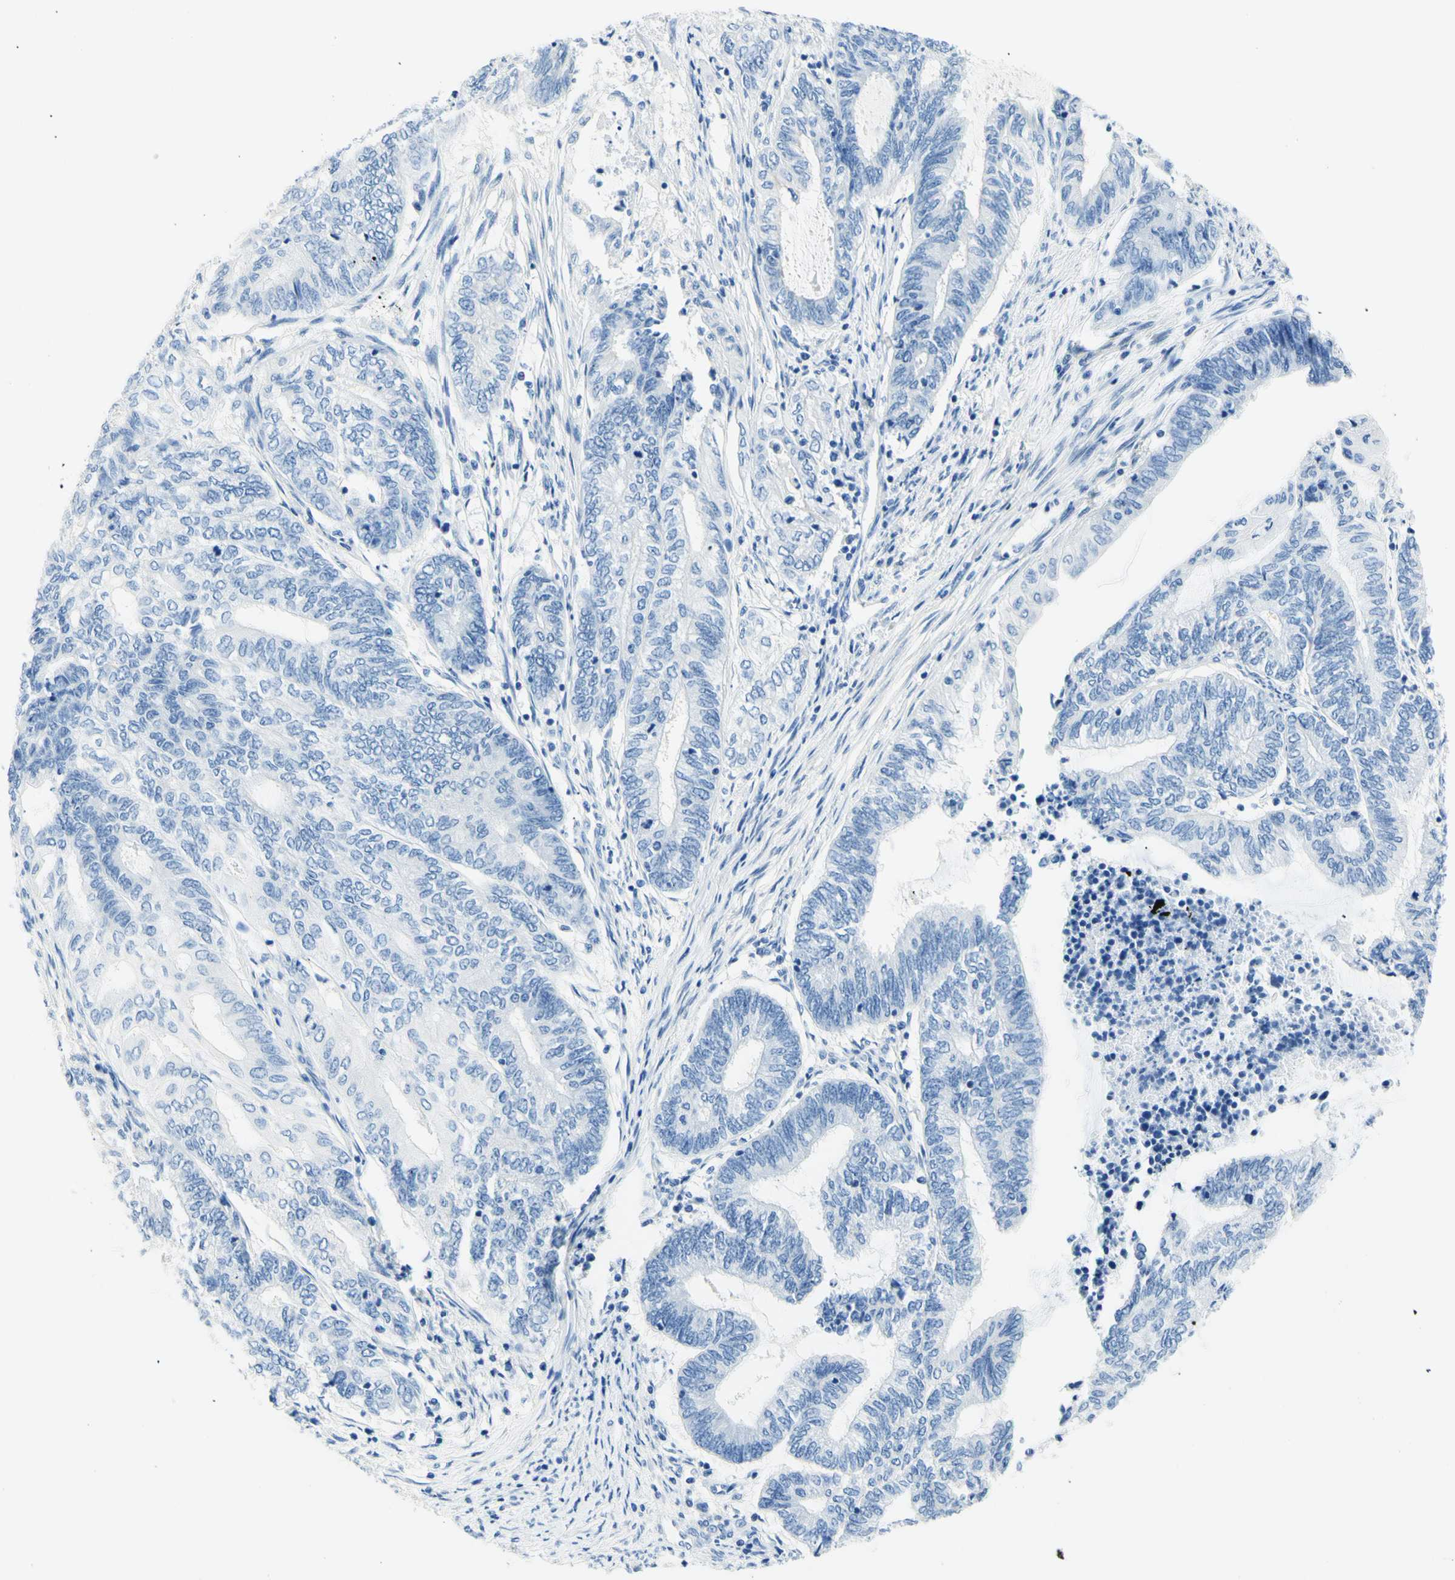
{"staining": {"intensity": "negative", "quantity": "none", "location": "none"}, "tissue": "endometrial cancer", "cell_type": "Tumor cells", "image_type": "cancer", "snomed": [{"axis": "morphology", "description": "Adenocarcinoma, NOS"}, {"axis": "topography", "description": "Uterus"}, {"axis": "topography", "description": "Endometrium"}], "caption": "Tumor cells are negative for brown protein staining in endometrial adenocarcinoma.", "gene": "HPCA", "patient": {"sex": "female", "age": 70}}